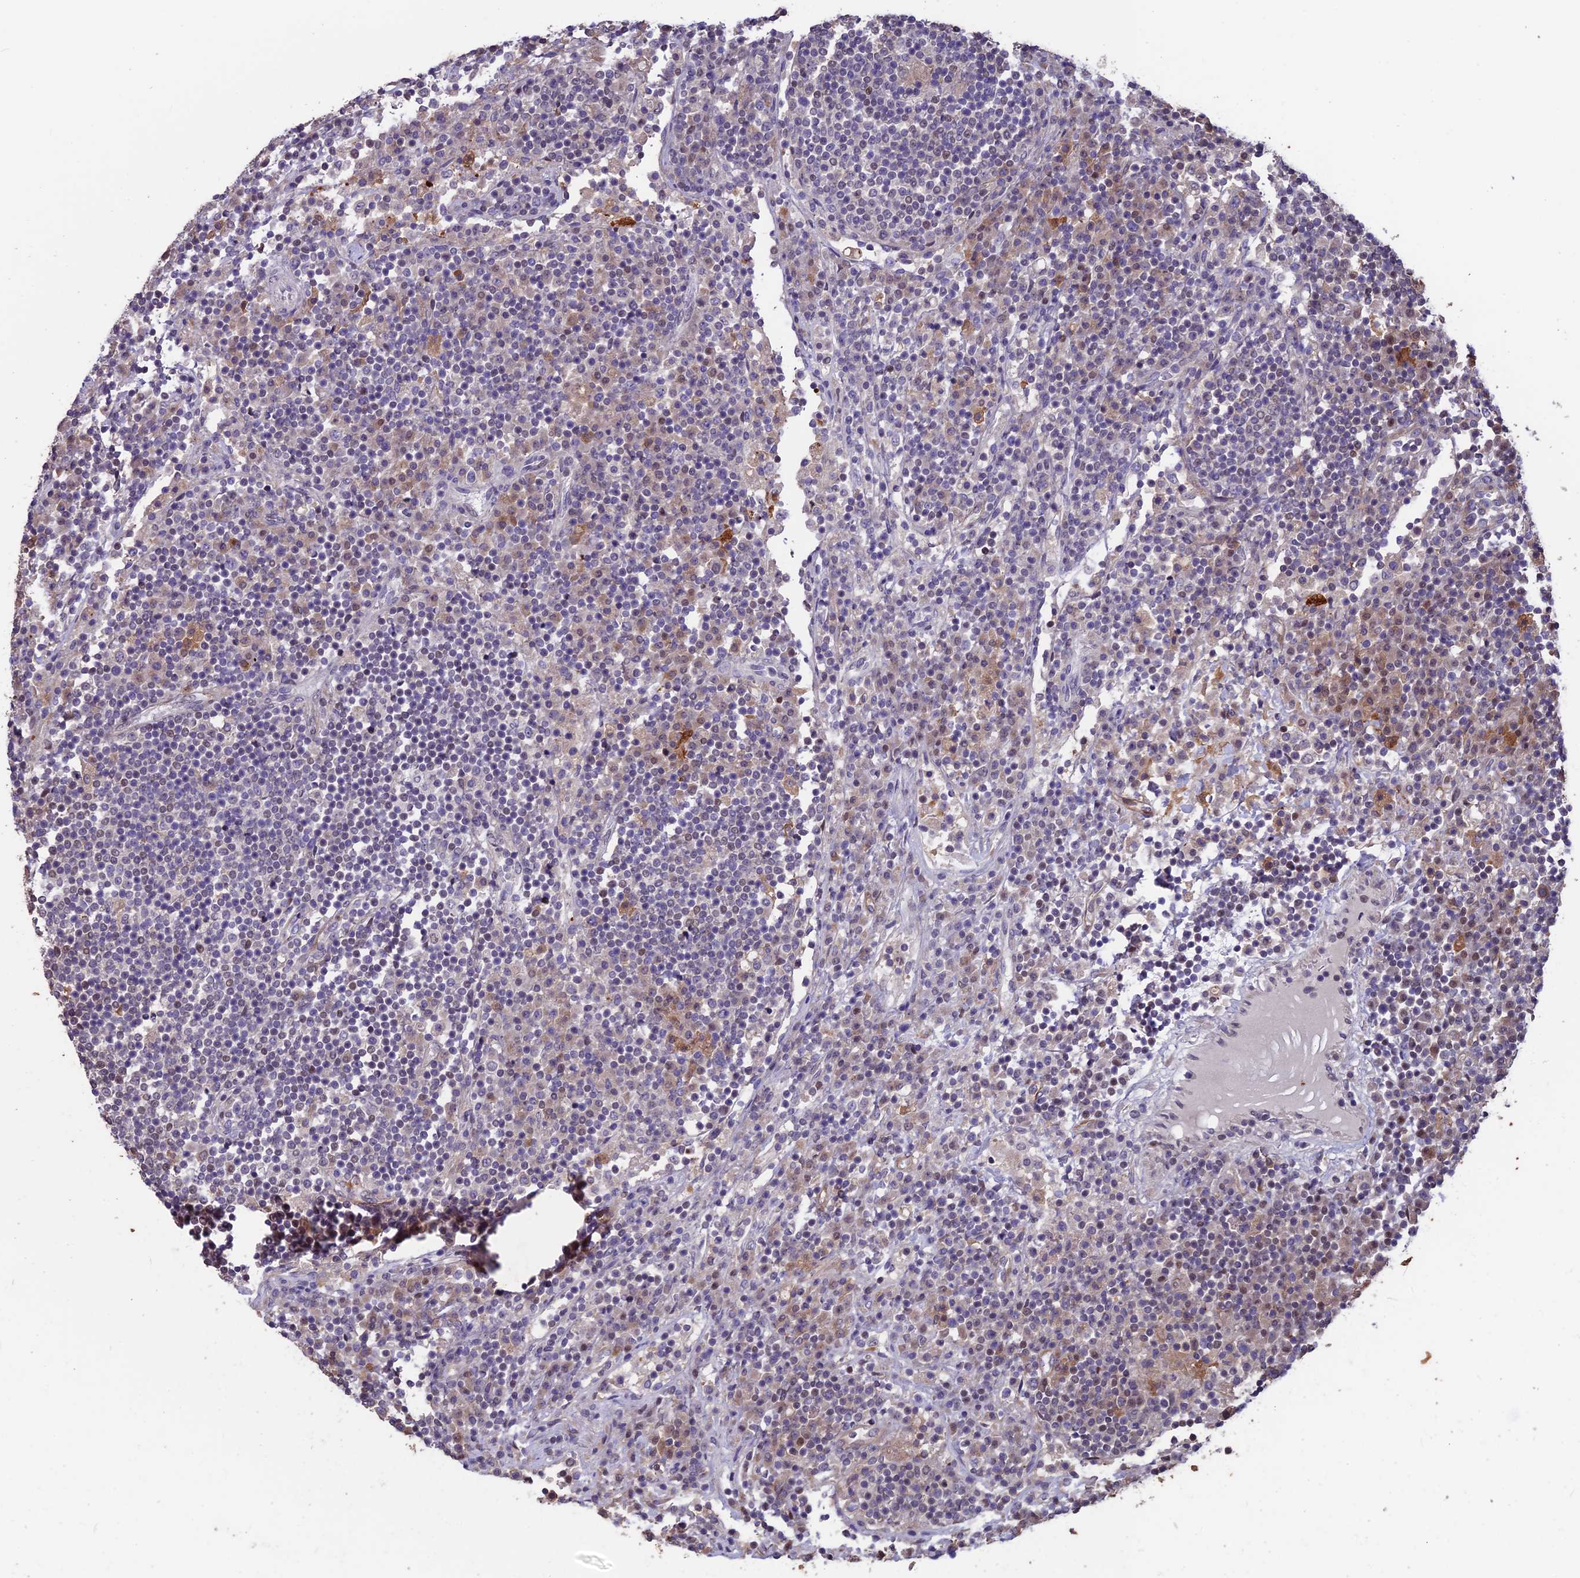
{"staining": {"intensity": "negative", "quantity": "none", "location": "none"}, "tissue": "lymph node", "cell_type": "Germinal center cells", "image_type": "normal", "snomed": [{"axis": "morphology", "description": "Normal tissue, NOS"}, {"axis": "topography", "description": "Lymph node"}], "caption": "Germinal center cells are negative for protein expression in benign human lymph node. (DAB immunohistochemistry, high magnification).", "gene": "MAST2", "patient": {"sex": "female", "age": 53}}